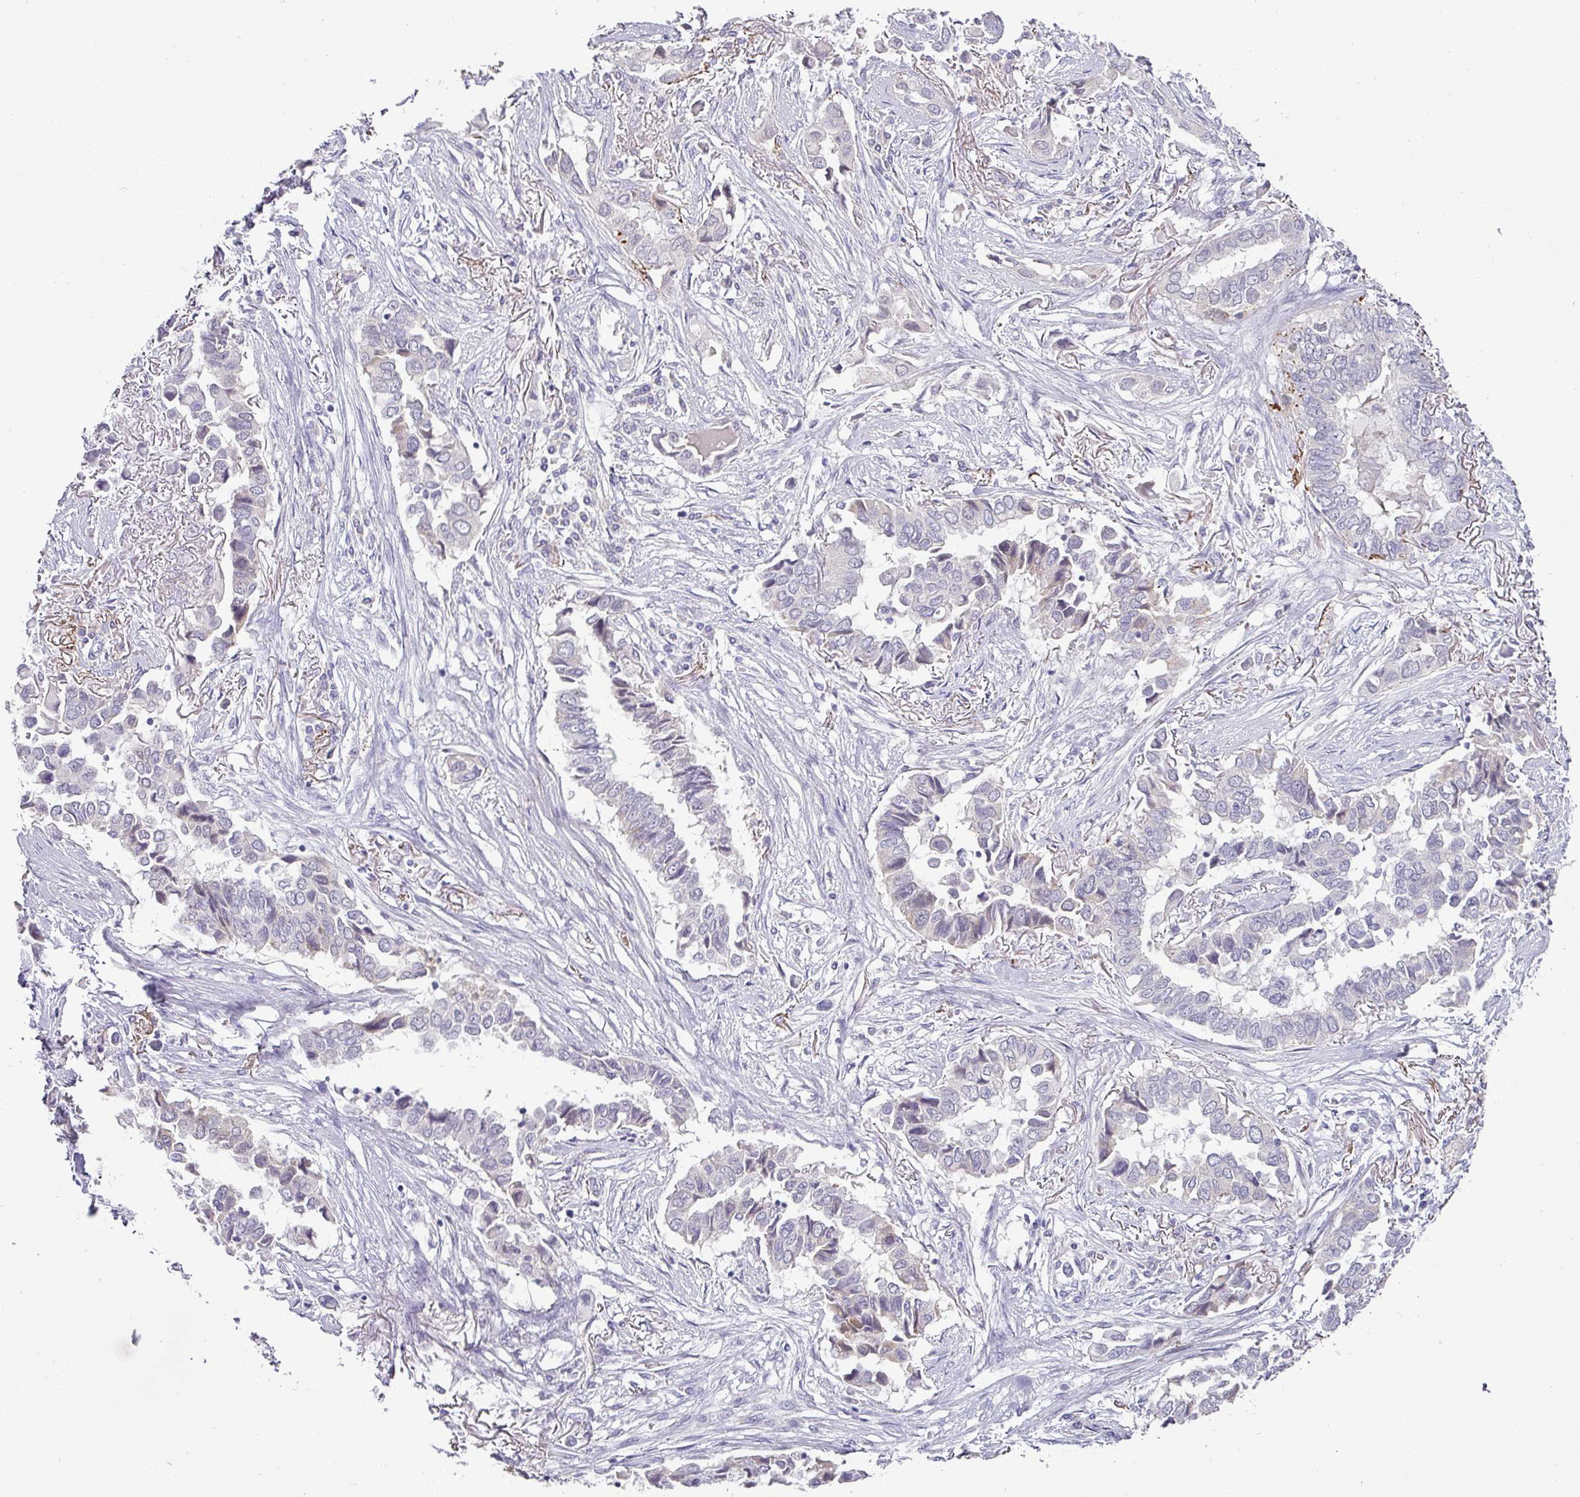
{"staining": {"intensity": "negative", "quantity": "none", "location": "none"}, "tissue": "lung cancer", "cell_type": "Tumor cells", "image_type": "cancer", "snomed": [{"axis": "morphology", "description": "Adenocarcinoma, NOS"}, {"axis": "topography", "description": "Lung"}], "caption": "Image shows no protein positivity in tumor cells of lung cancer tissue.", "gene": "FGF17", "patient": {"sex": "female", "age": 76}}